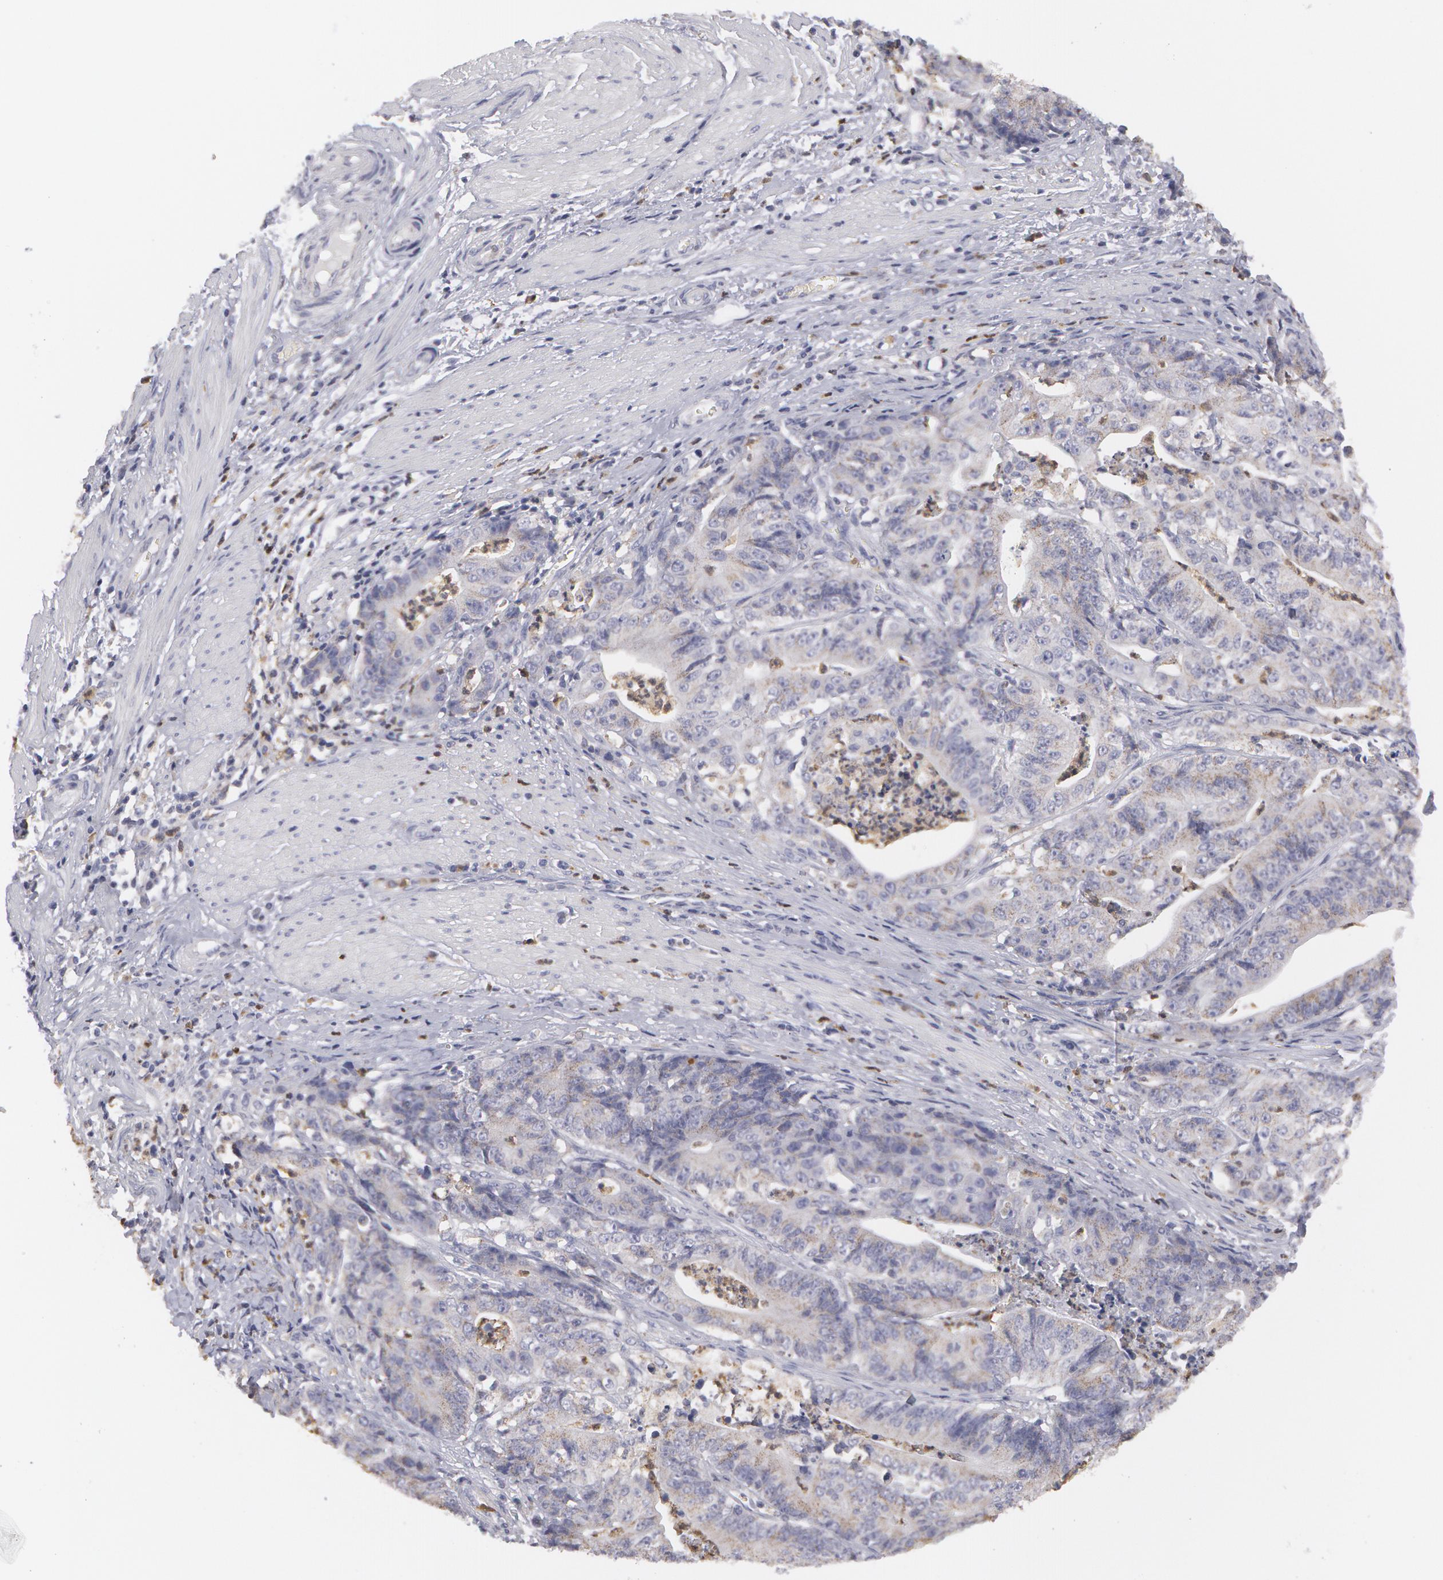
{"staining": {"intensity": "moderate", "quantity": ">75%", "location": "cytoplasmic/membranous"}, "tissue": "stomach cancer", "cell_type": "Tumor cells", "image_type": "cancer", "snomed": [{"axis": "morphology", "description": "Adenocarcinoma, NOS"}, {"axis": "topography", "description": "Stomach, lower"}], "caption": "Brown immunohistochemical staining in stomach cancer demonstrates moderate cytoplasmic/membranous positivity in about >75% of tumor cells.", "gene": "CAT", "patient": {"sex": "female", "age": 86}}